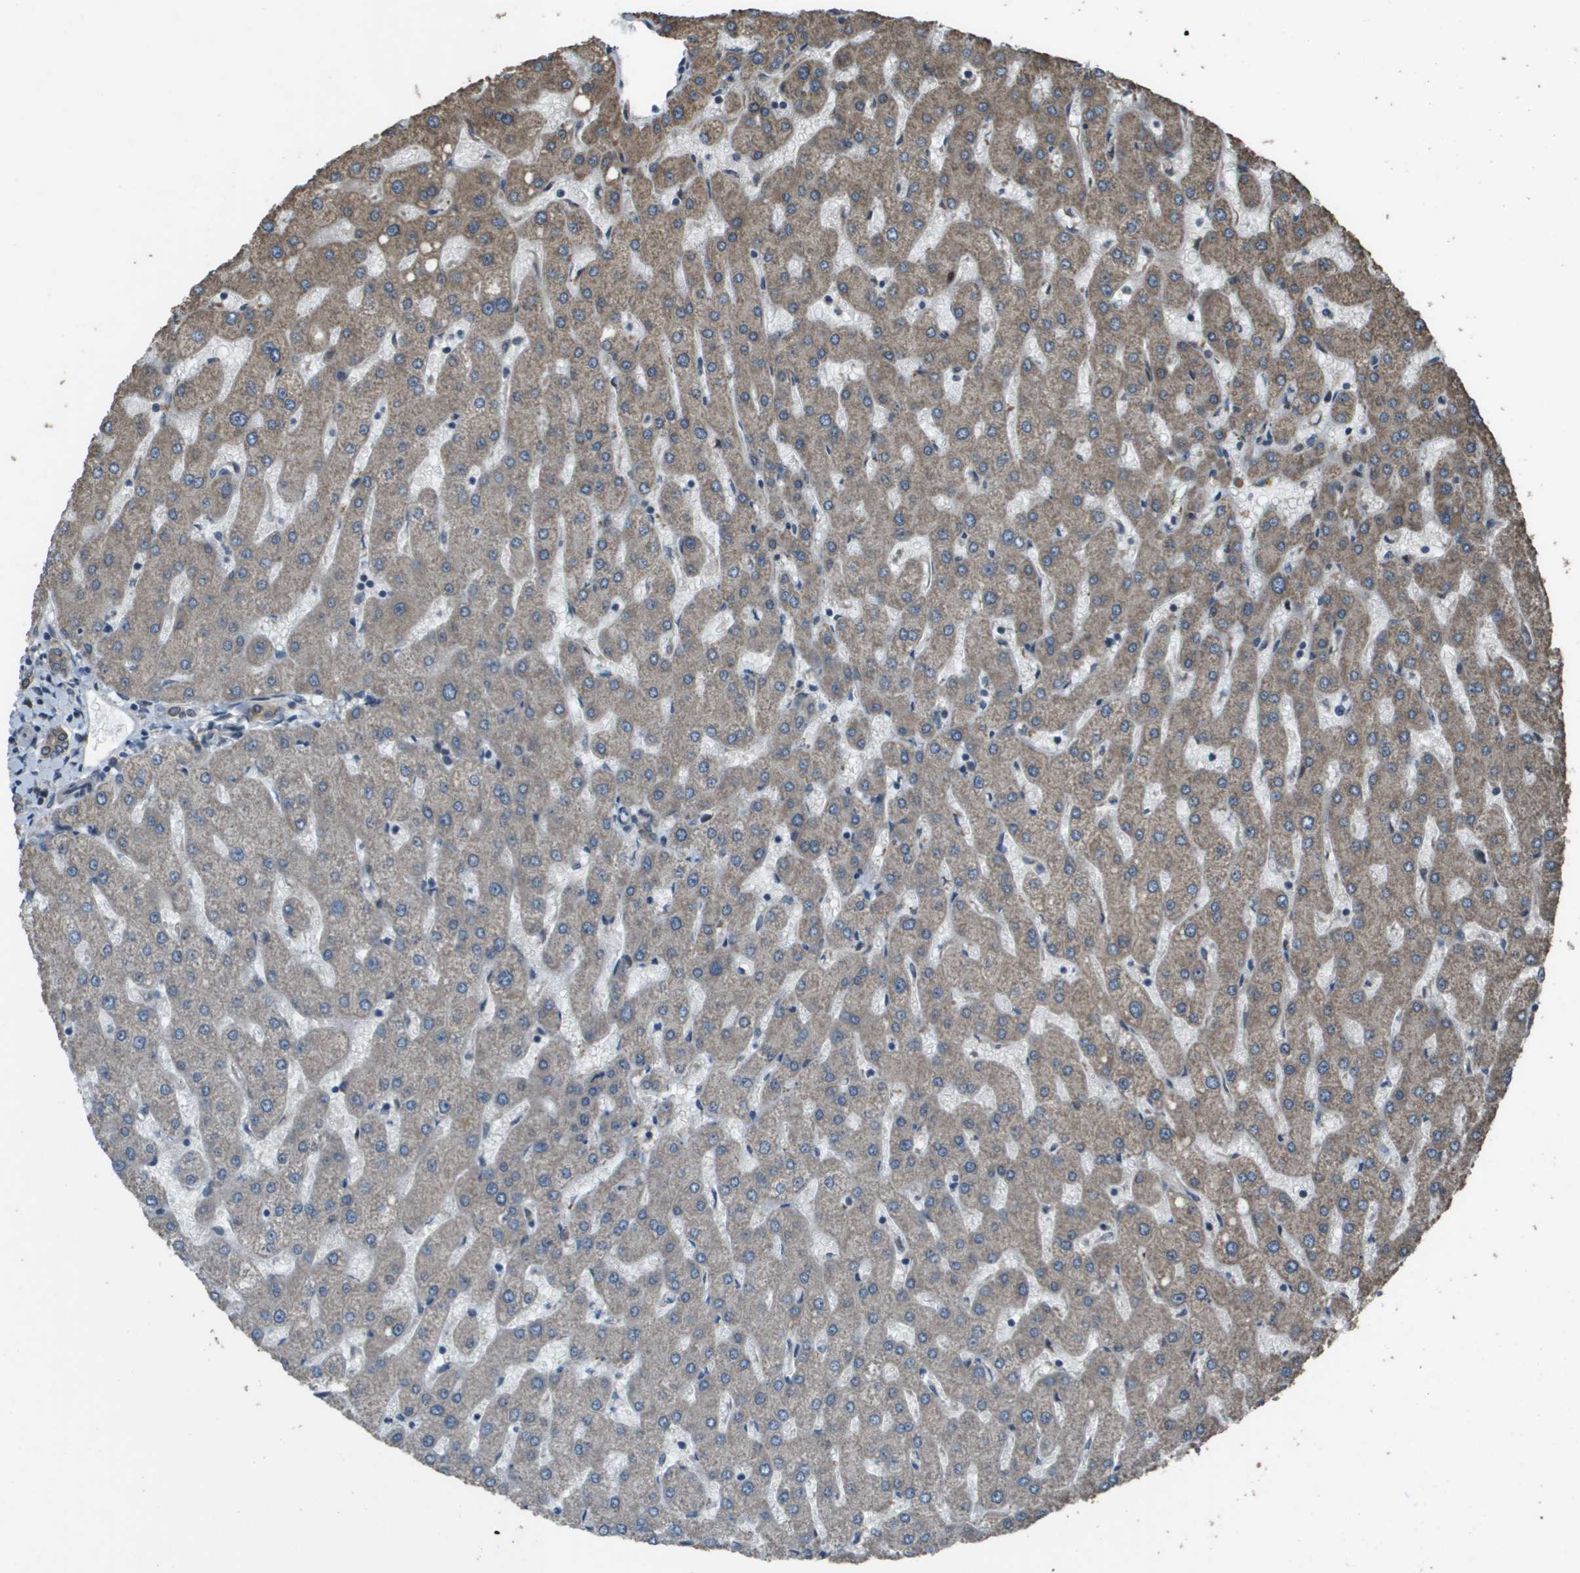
{"staining": {"intensity": "moderate", "quantity": ">75%", "location": "cytoplasmic/membranous"}, "tissue": "liver", "cell_type": "Cholangiocytes", "image_type": "normal", "snomed": [{"axis": "morphology", "description": "Normal tissue, NOS"}, {"axis": "topography", "description": "Liver"}], "caption": "This image demonstrates IHC staining of unremarkable human liver, with medium moderate cytoplasmic/membranous positivity in approximately >75% of cholangiocytes.", "gene": "FIG4", "patient": {"sex": "male", "age": 67}}